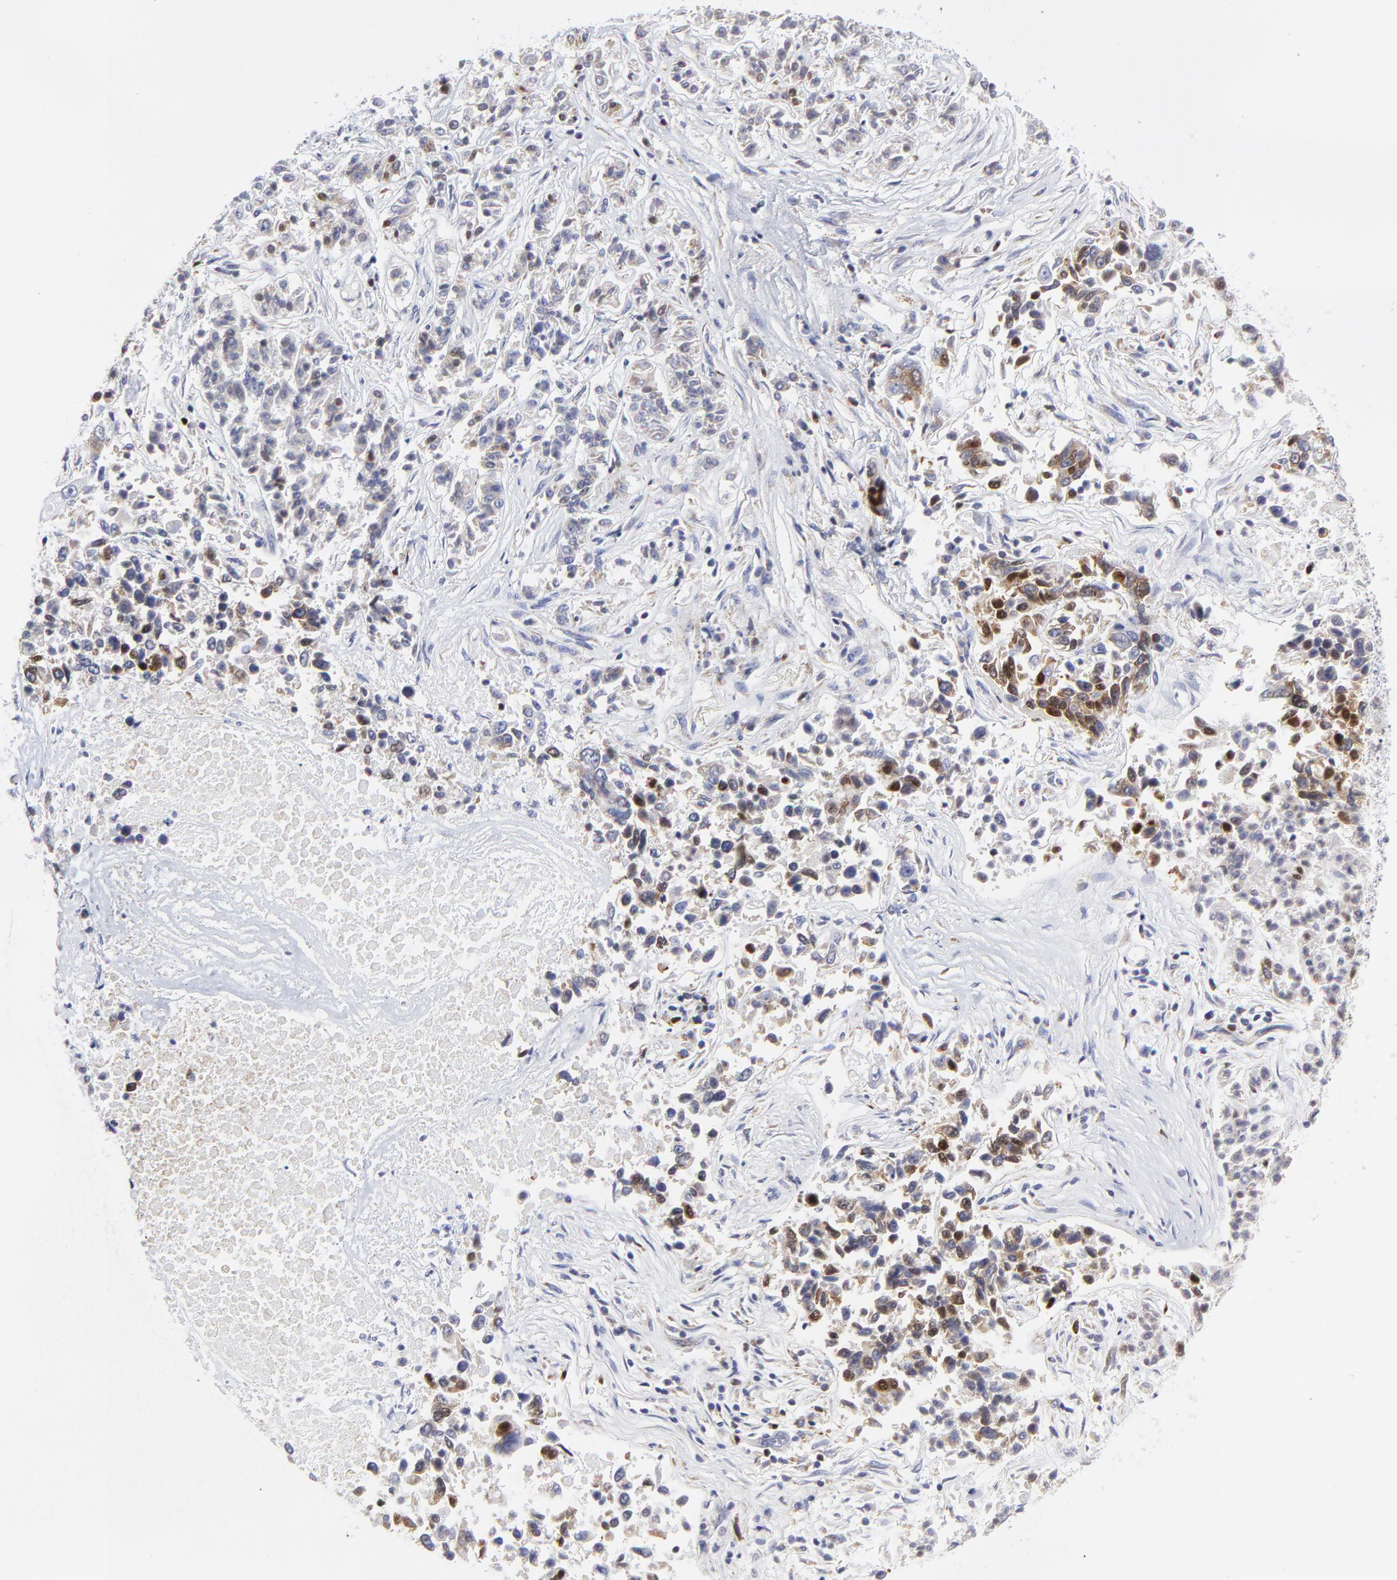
{"staining": {"intensity": "weak", "quantity": "<25%", "location": "cytoplasmic/membranous,nuclear"}, "tissue": "lung cancer", "cell_type": "Tumor cells", "image_type": "cancer", "snomed": [{"axis": "morphology", "description": "Adenocarcinoma, NOS"}, {"axis": "topography", "description": "Lung"}], "caption": "Immunohistochemistry photomicrograph of neoplastic tissue: human lung adenocarcinoma stained with DAB demonstrates no significant protein expression in tumor cells. Brightfield microscopy of immunohistochemistry stained with DAB (3,3'-diaminobenzidine) (brown) and hematoxylin (blue), captured at high magnification.", "gene": "NCAPH", "patient": {"sex": "male", "age": 84}}